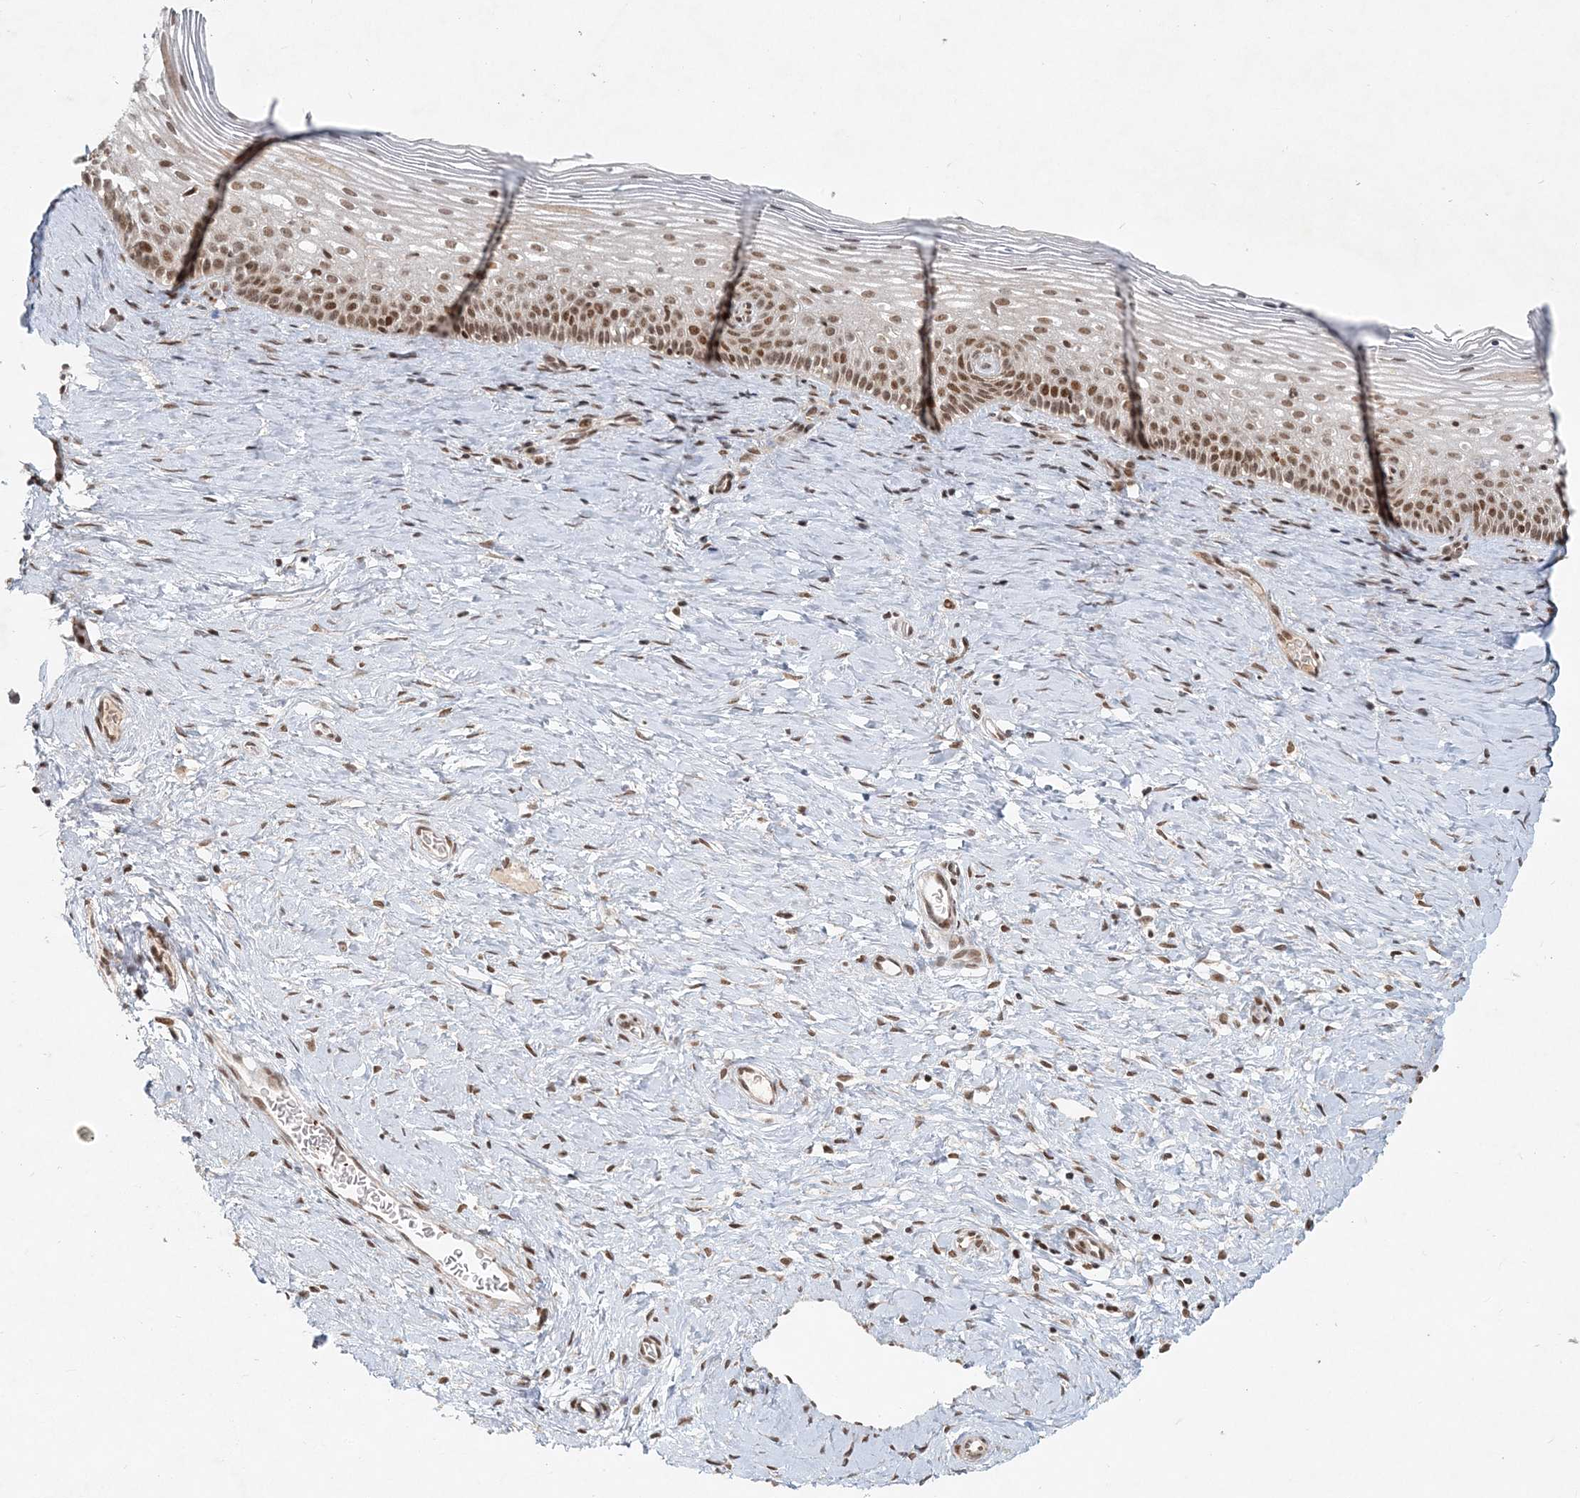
{"staining": {"intensity": "weak", "quantity": "<25%", "location": "nuclear"}, "tissue": "cervix", "cell_type": "Glandular cells", "image_type": "normal", "snomed": [{"axis": "morphology", "description": "Normal tissue, NOS"}, {"axis": "topography", "description": "Cervix"}], "caption": "The histopathology image shows no significant positivity in glandular cells of cervix.", "gene": "BAZ1B", "patient": {"sex": "female", "age": 33}}